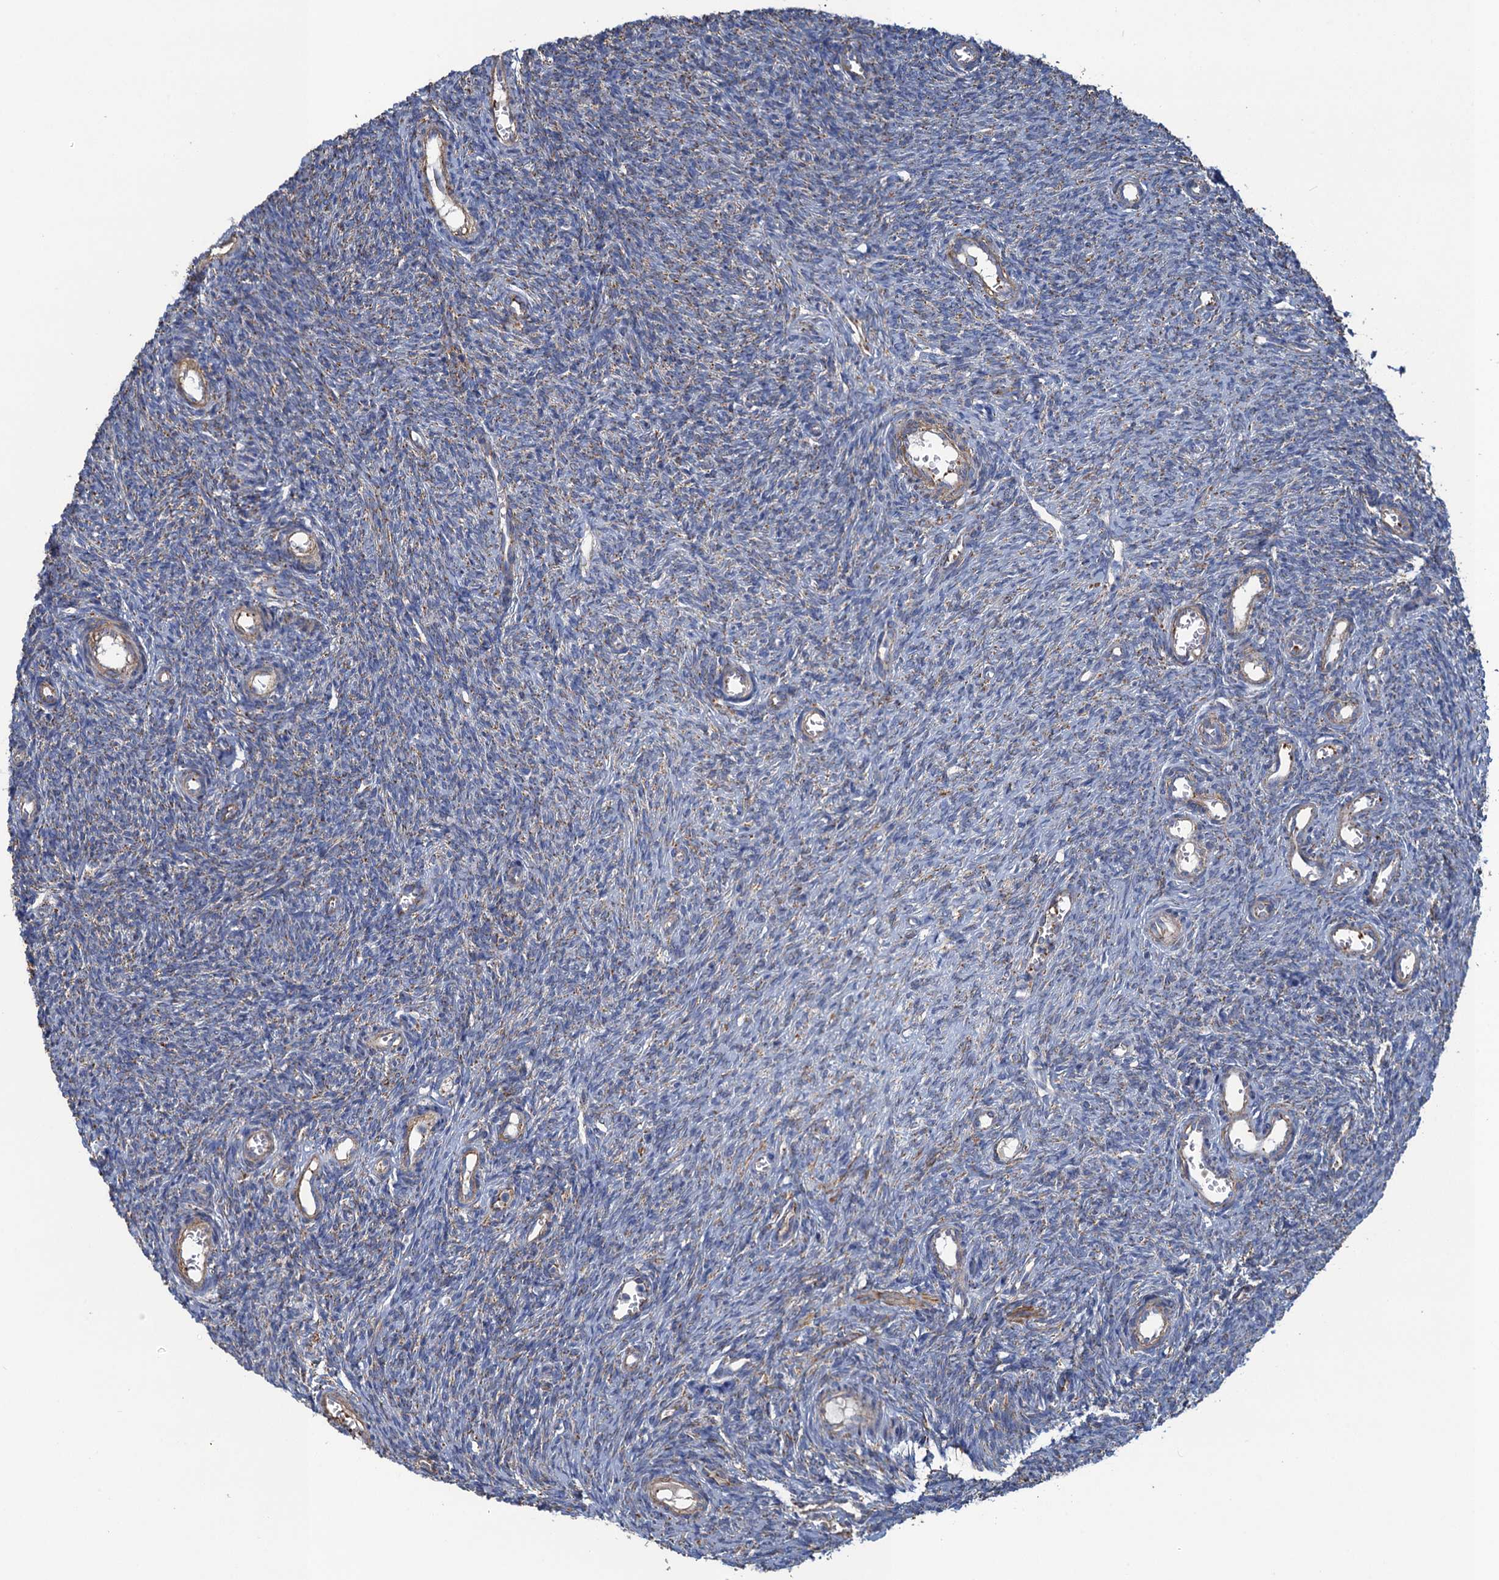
{"staining": {"intensity": "weak", "quantity": "<25%", "location": "cytoplasmic/membranous"}, "tissue": "ovary", "cell_type": "Ovarian stroma cells", "image_type": "normal", "snomed": [{"axis": "morphology", "description": "Normal tissue, NOS"}, {"axis": "topography", "description": "Ovary"}], "caption": "Immunohistochemistry micrograph of unremarkable ovary: human ovary stained with DAB shows no significant protein expression in ovarian stroma cells. (DAB (3,3'-diaminobenzidine) immunohistochemistry with hematoxylin counter stain).", "gene": "ENSG00000260643", "patient": {"sex": "female", "age": 44}}